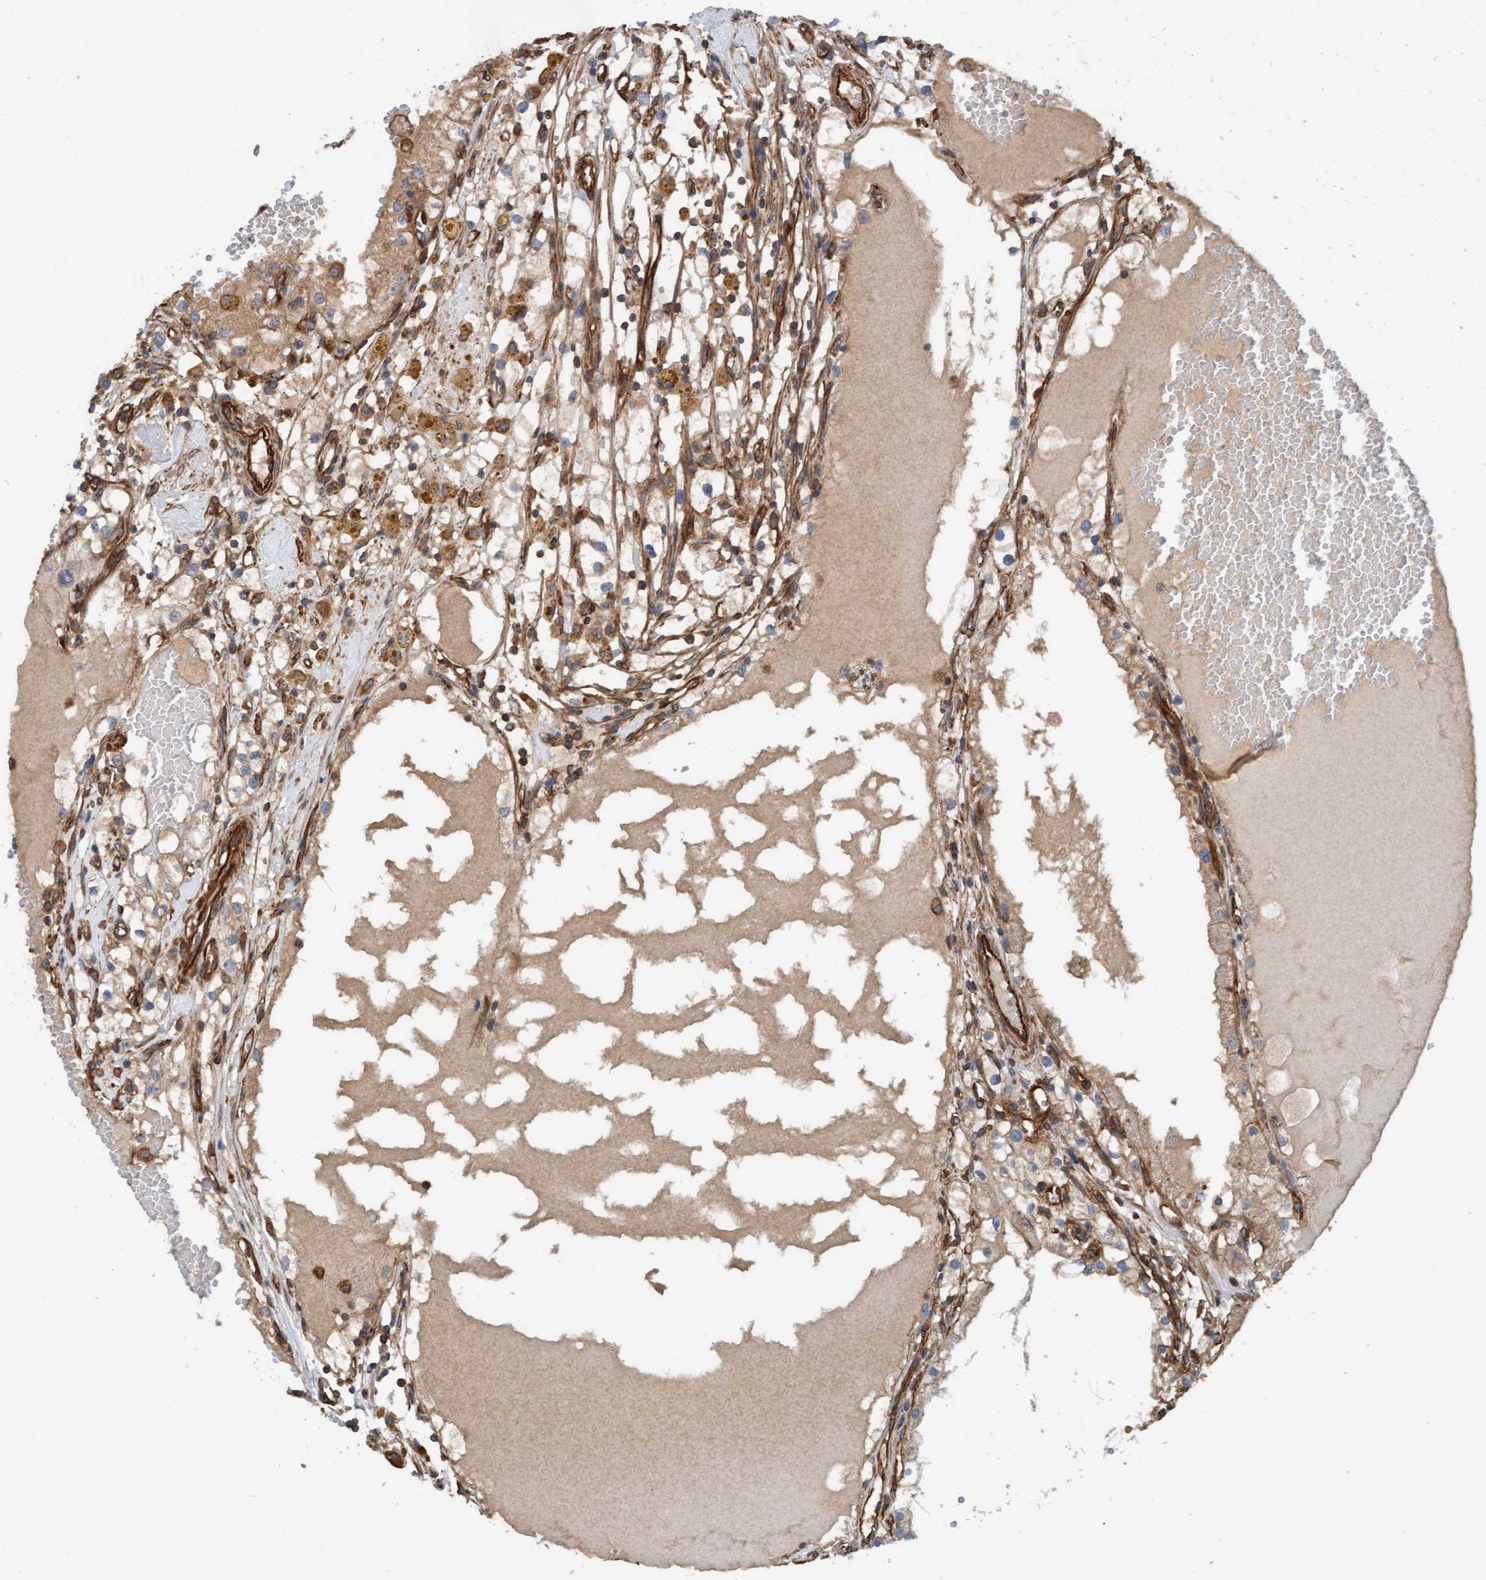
{"staining": {"intensity": "weak", "quantity": ">75%", "location": "cytoplasmic/membranous"}, "tissue": "renal cancer", "cell_type": "Tumor cells", "image_type": "cancer", "snomed": [{"axis": "morphology", "description": "Adenocarcinoma, NOS"}, {"axis": "topography", "description": "Kidney"}], "caption": "Tumor cells exhibit low levels of weak cytoplasmic/membranous staining in approximately >75% of cells in human renal cancer (adenocarcinoma).", "gene": "STXBP4", "patient": {"sex": "male", "age": 56}}